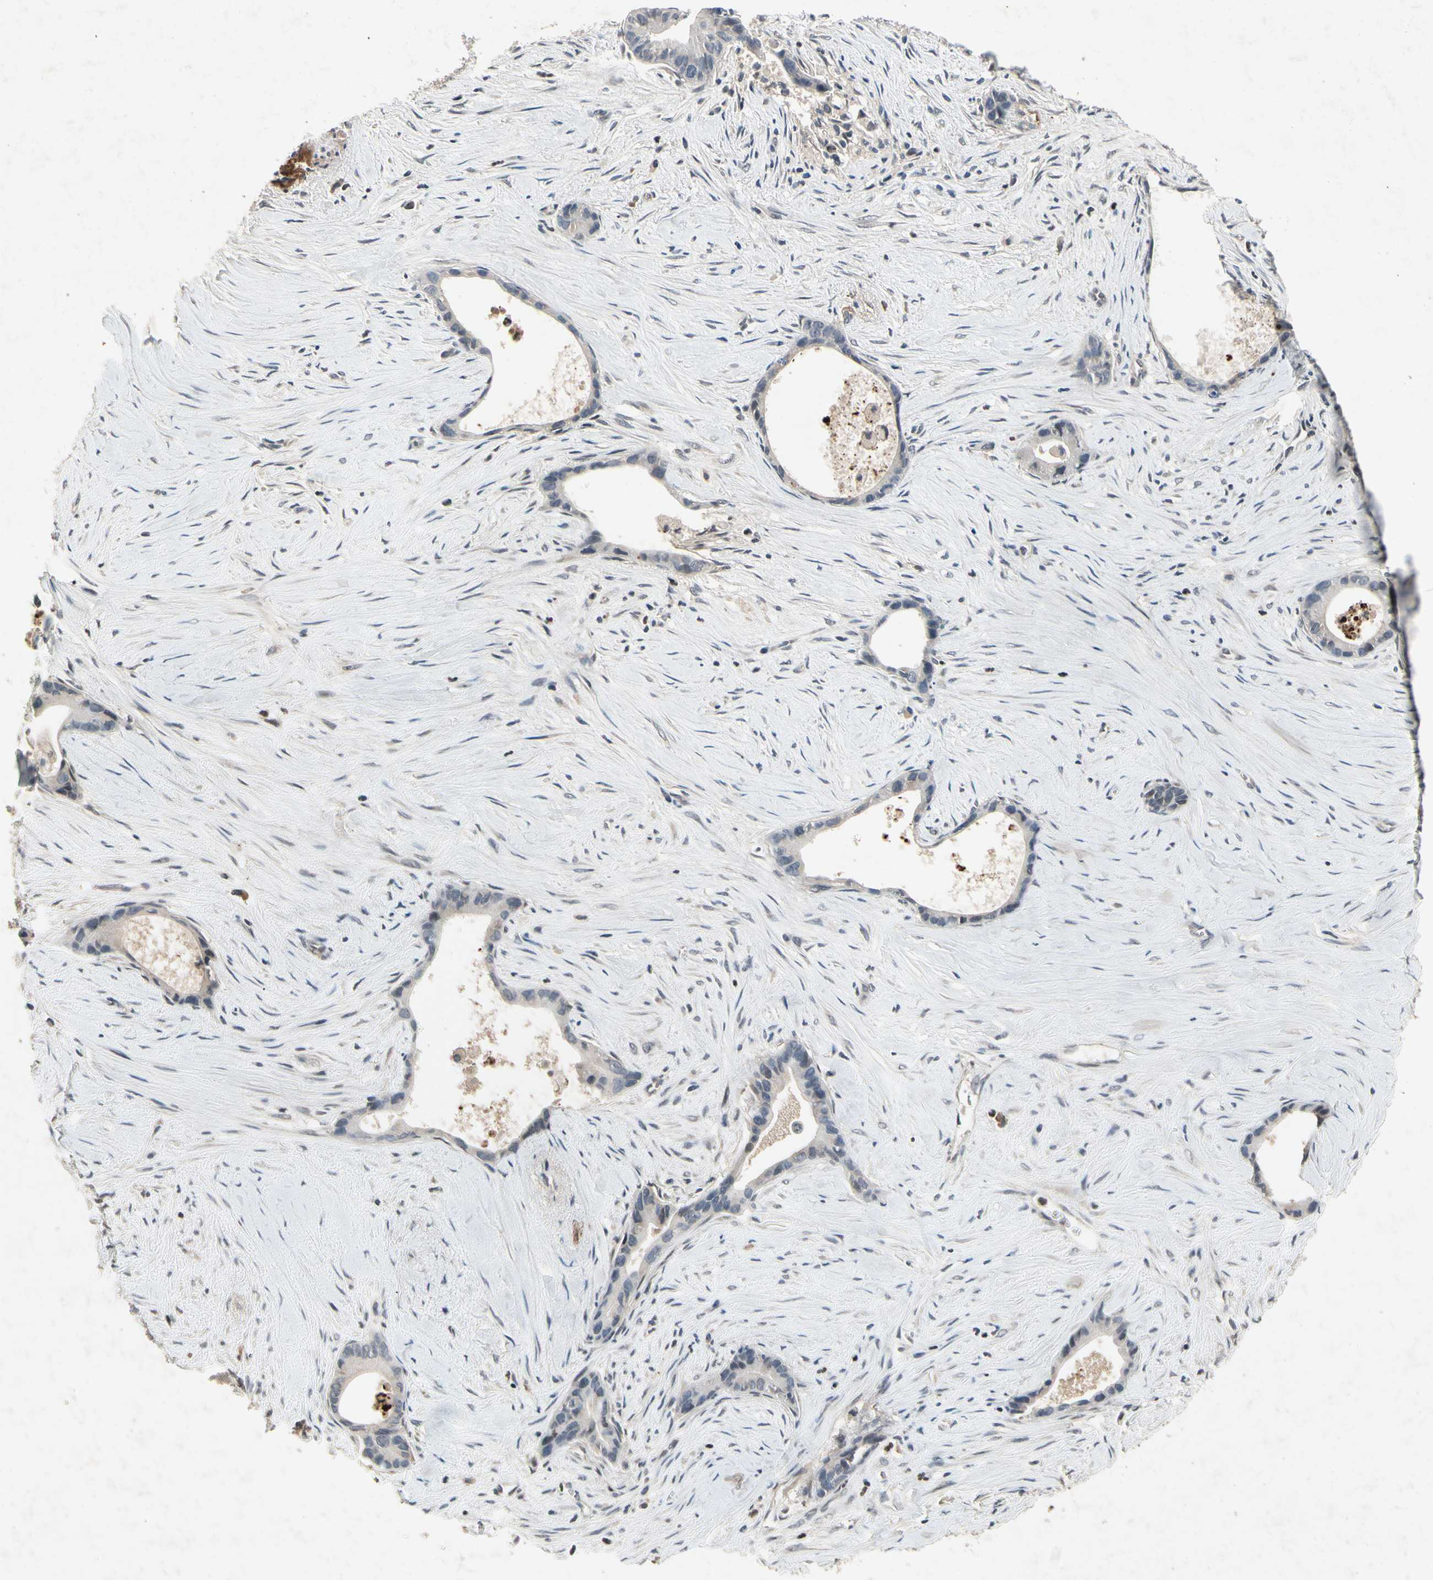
{"staining": {"intensity": "negative", "quantity": "none", "location": "none"}, "tissue": "liver cancer", "cell_type": "Tumor cells", "image_type": "cancer", "snomed": [{"axis": "morphology", "description": "Cholangiocarcinoma"}, {"axis": "topography", "description": "Liver"}], "caption": "DAB immunohistochemical staining of human liver cancer exhibits no significant positivity in tumor cells.", "gene": "DPY19L3", "patient": {"sex": "female", "age": 55}}